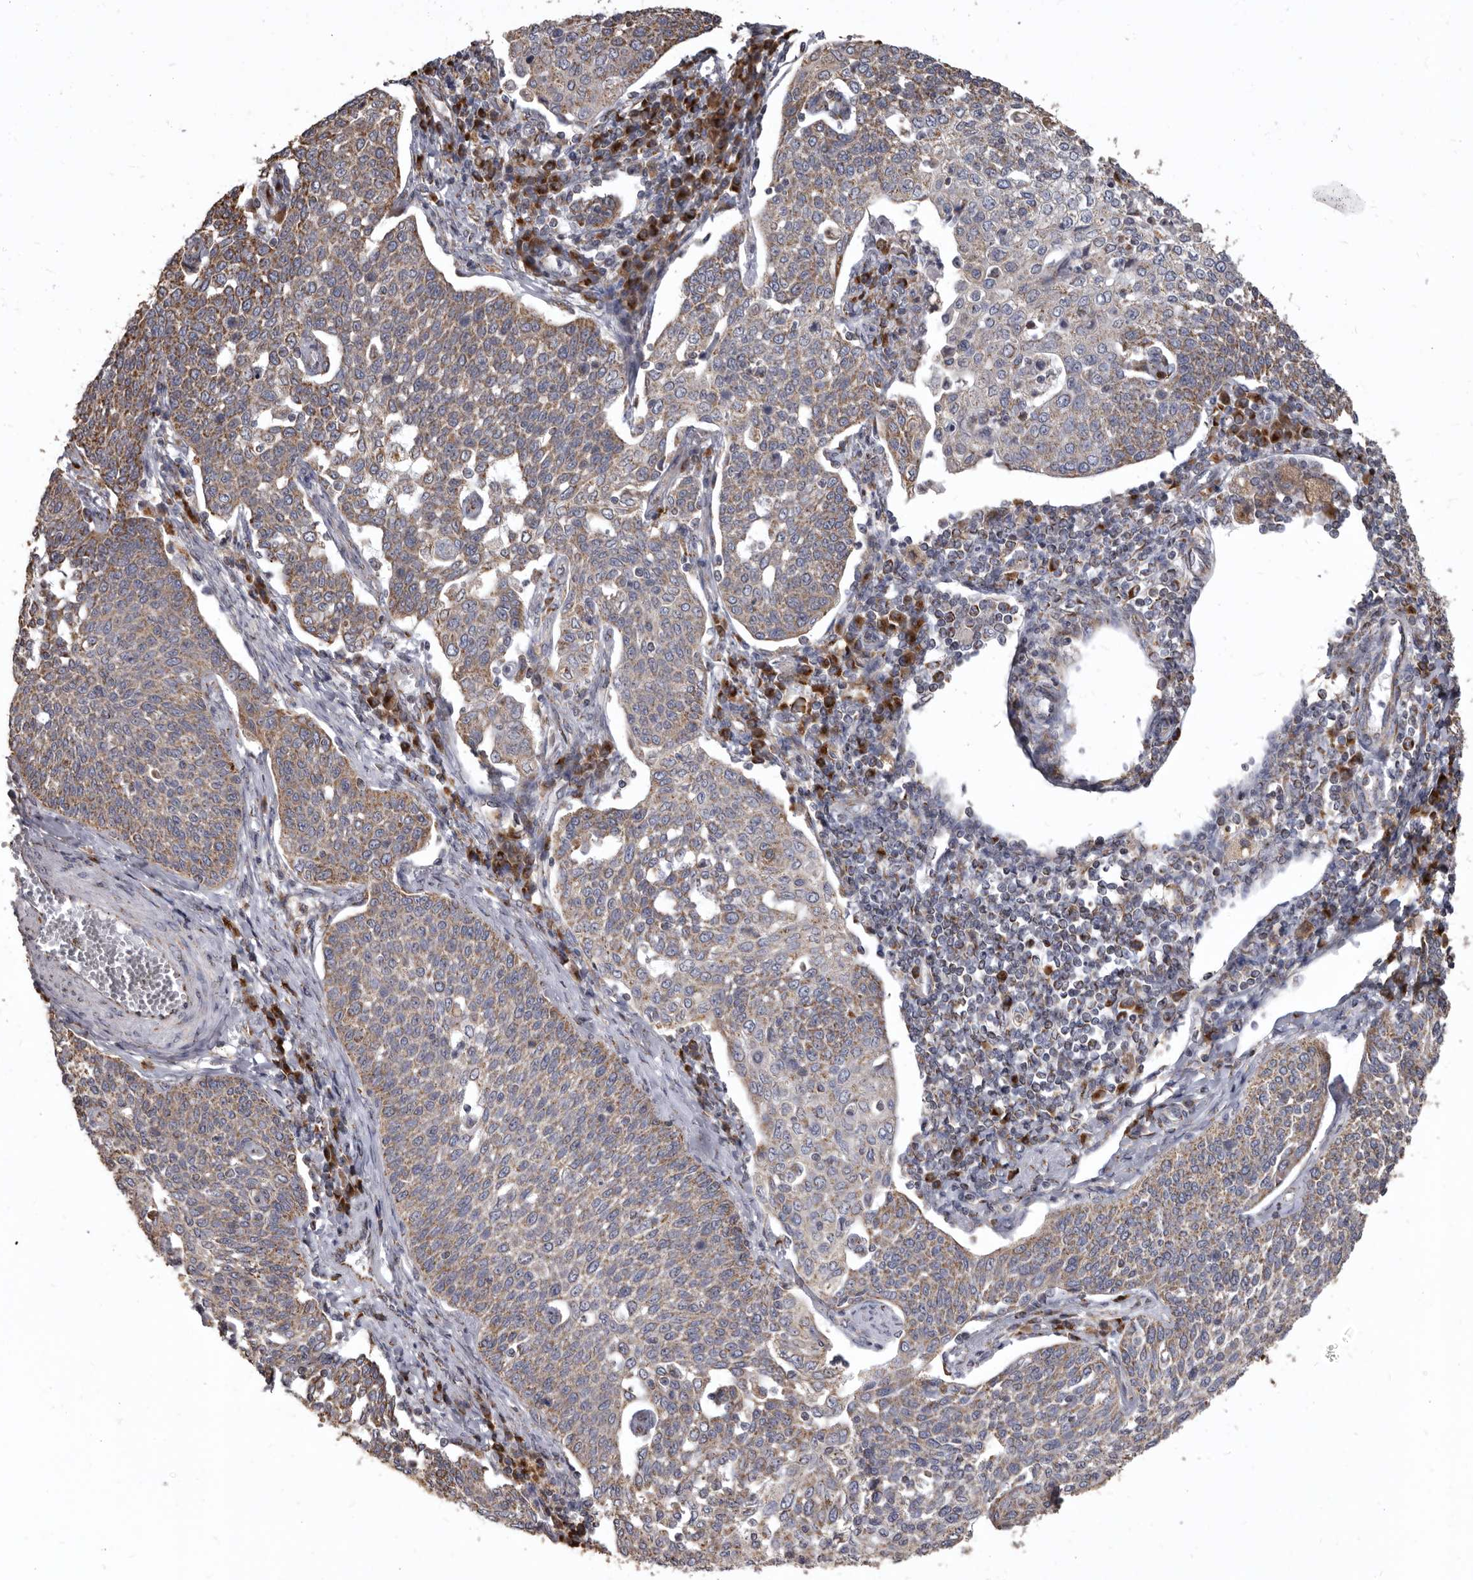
{"staining": {"intensity": "weak", "quantity": ">75%", "location": "cytoplasmic/membranous"}, "tissue": "cervical cancer", "cell_type": "Tumor cells", "image_type": "cancer", "snomed": [{"axis": "morphology", "description": "Squamous cell carcinoma, NOS"}, {"axis": "topography", "description": "Cervix"}], "caption": "Cervical cancer tissue exhibits weak cytoplasmic/membranous expression in approximately >75% of tumor cells Nuclei are stained in blue.", "gene": "CDK5RAP3", "patient": {"sex": "female", "age": 34}}